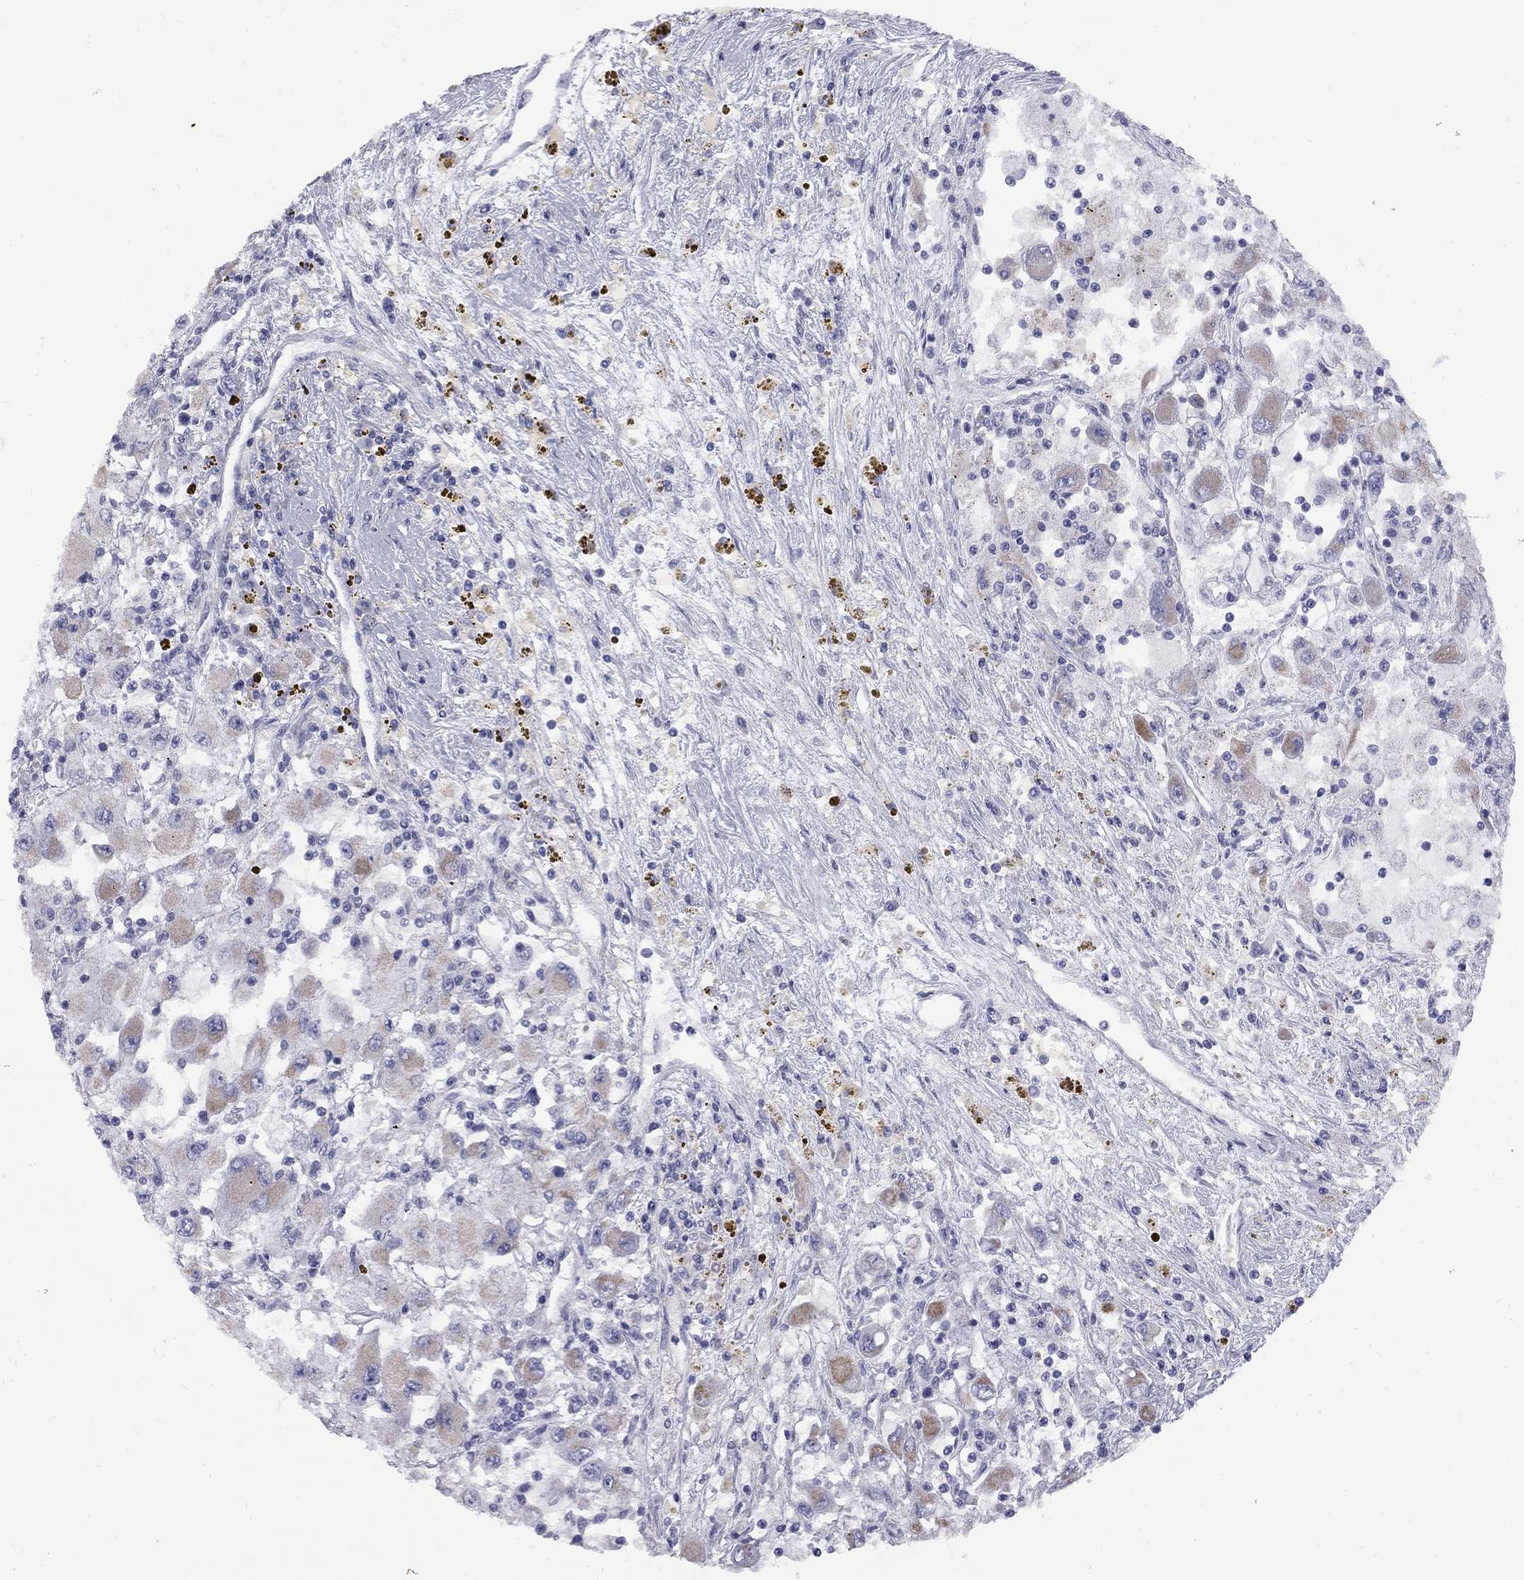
{"staining": {"intensity": "weak", "quantity": ">75%", "location": "cytoplasmic/membranous"}, "tissue": "renal cancer", "cell_type": "Tumor cells", "image_type": "cancer", "snomed": [{"axis": "morphology", "description": "Adenocarcinoma, NOS"}, {"axis": "topography", "description": "Kidney"}], "caption": "Human adenocarcinoma (renal) stained with a protein marker shows weak staining in tumor cells.", "gene": "ABCB4", "patient": {"sex": "female", "age": 67}}